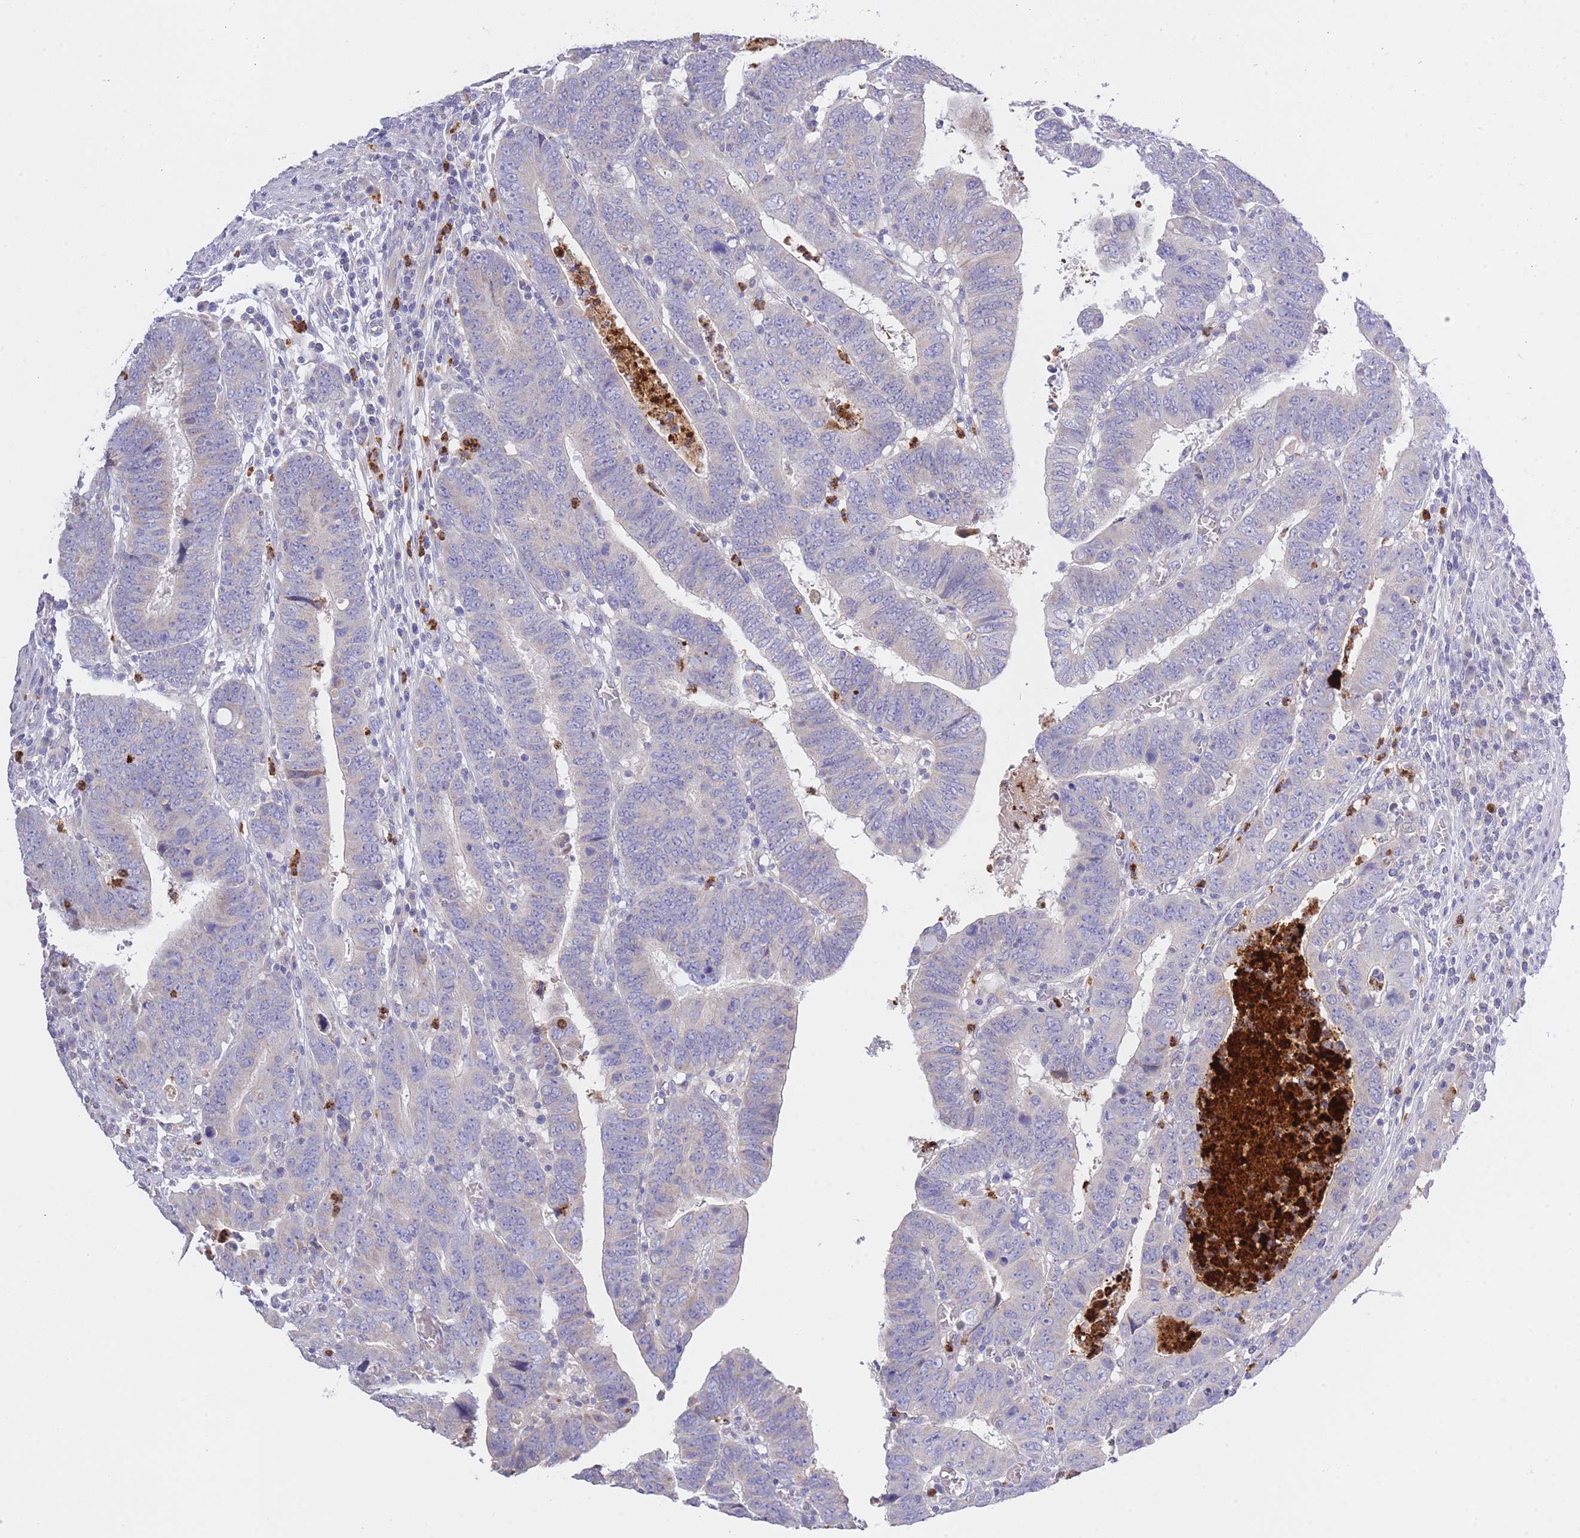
{"staining": {"intensity": "negative", "quantity": "none", "location": "none"}, "tissue": "colorectal cancer", "cell_type": "Tumor cells", "image_type": "cancer", "snomed": [{"axis": "morphology", "description": "Normal tissue, NOS"}, {"axis": "morphology", "description": "Adenocarcinoma, NOS"}, {"axis": "topography", "description": "Rectum"}], "caption": "Tumor cells are negative for brown protein staining in colorectal adenocarcinoma.", "gene": "CENPM", "patient": {"sex": "female", "age": 65}}